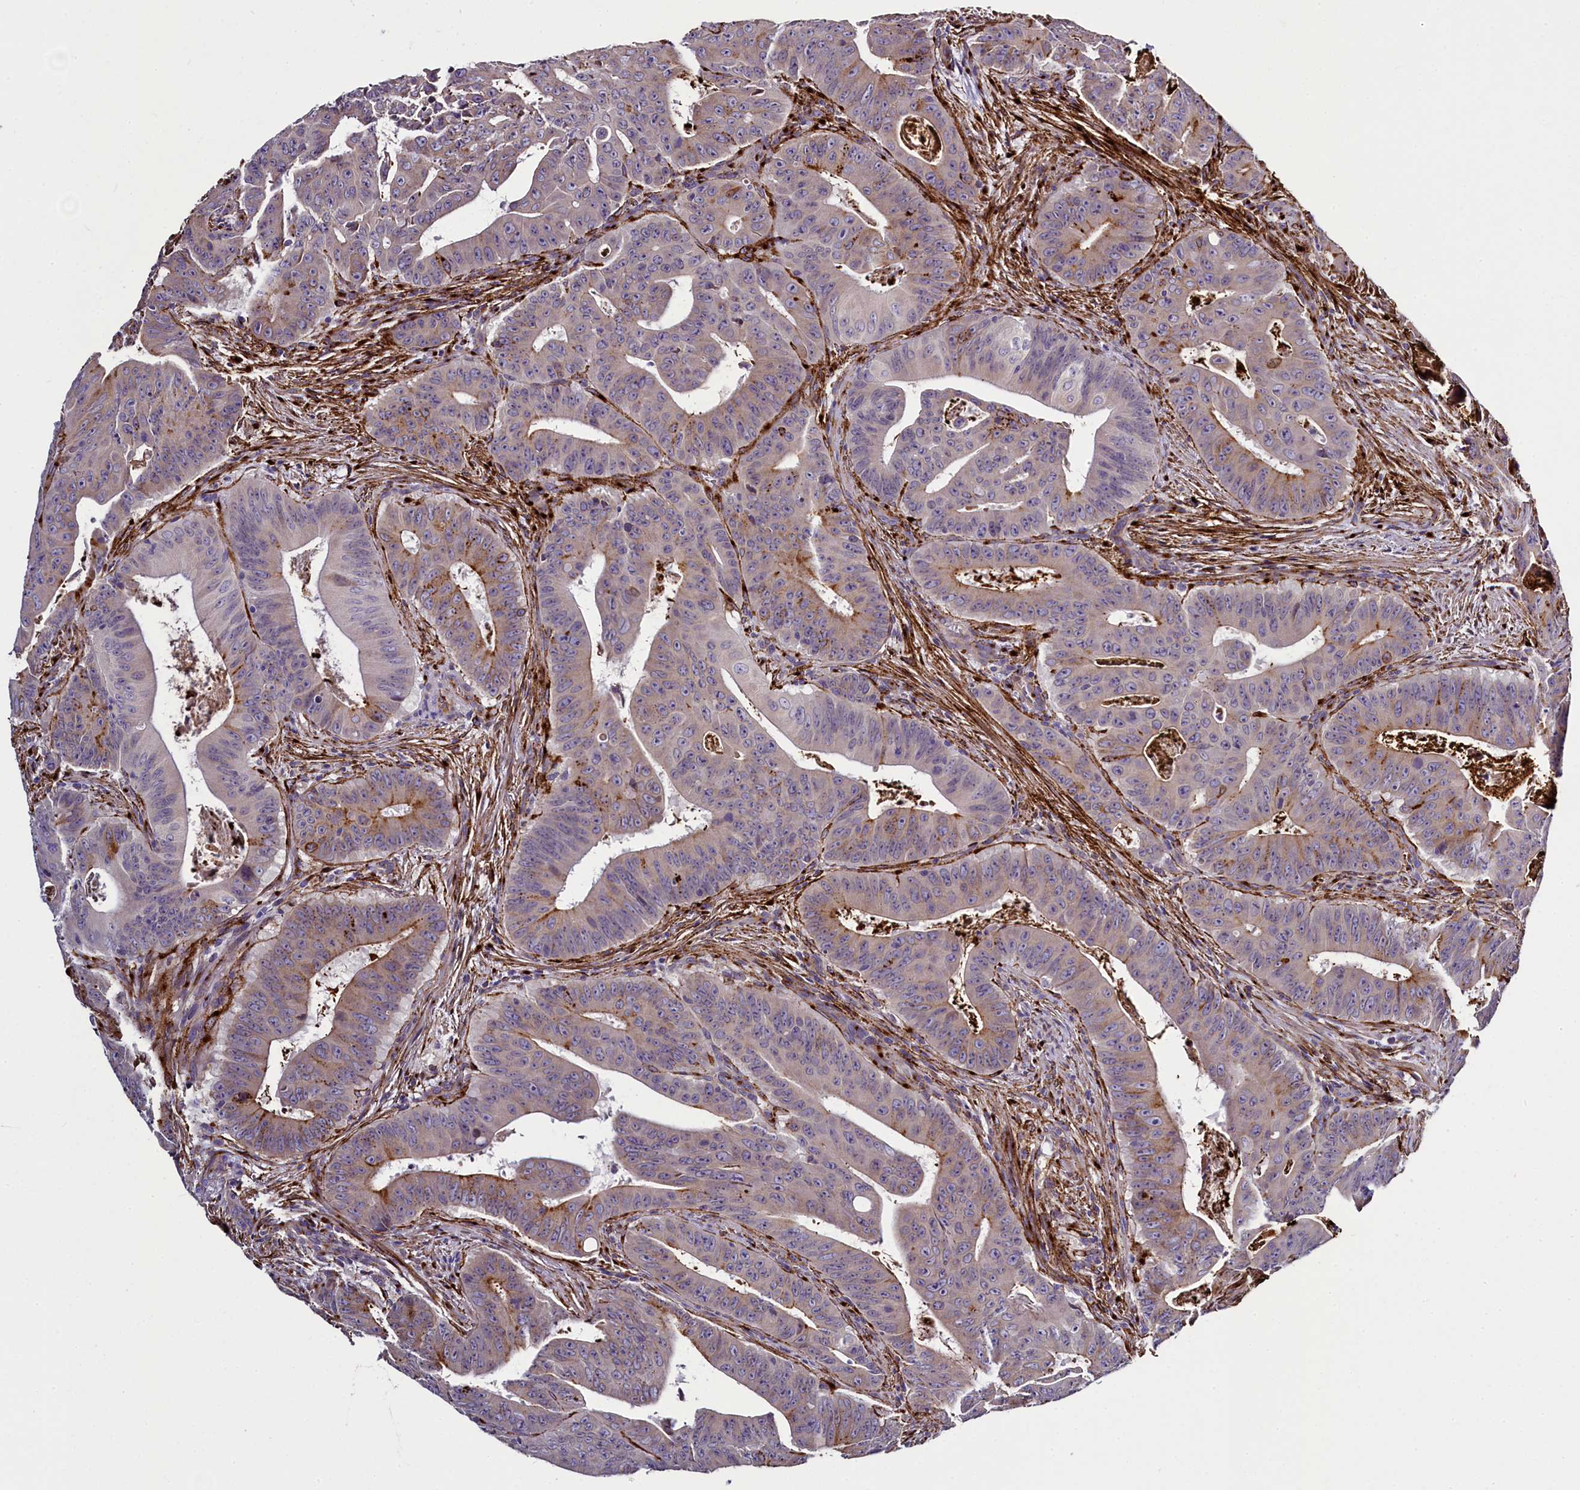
{"staining": {"intensity": "moderate", "quantity": "<25%", "location": "cytoplasmic/membranous"}, "tissue": "colorectal cancer", "cell_type": "Tumor cells", "image_type": "cancer", "snomed": [{"axis": "morphology", "description": "Adenocarcinoma, NOS"}, {"axis": "topography", "description": "Rectum"}], "caption": "Protein analysis of colorectal cancer (adenocarcinoma) tissue exhibits moderate cytoplasmic/membranous expression in about <25% of tumor cells.", "gene": "MRC2", "patient": {"sex": "female", "age": 75}}